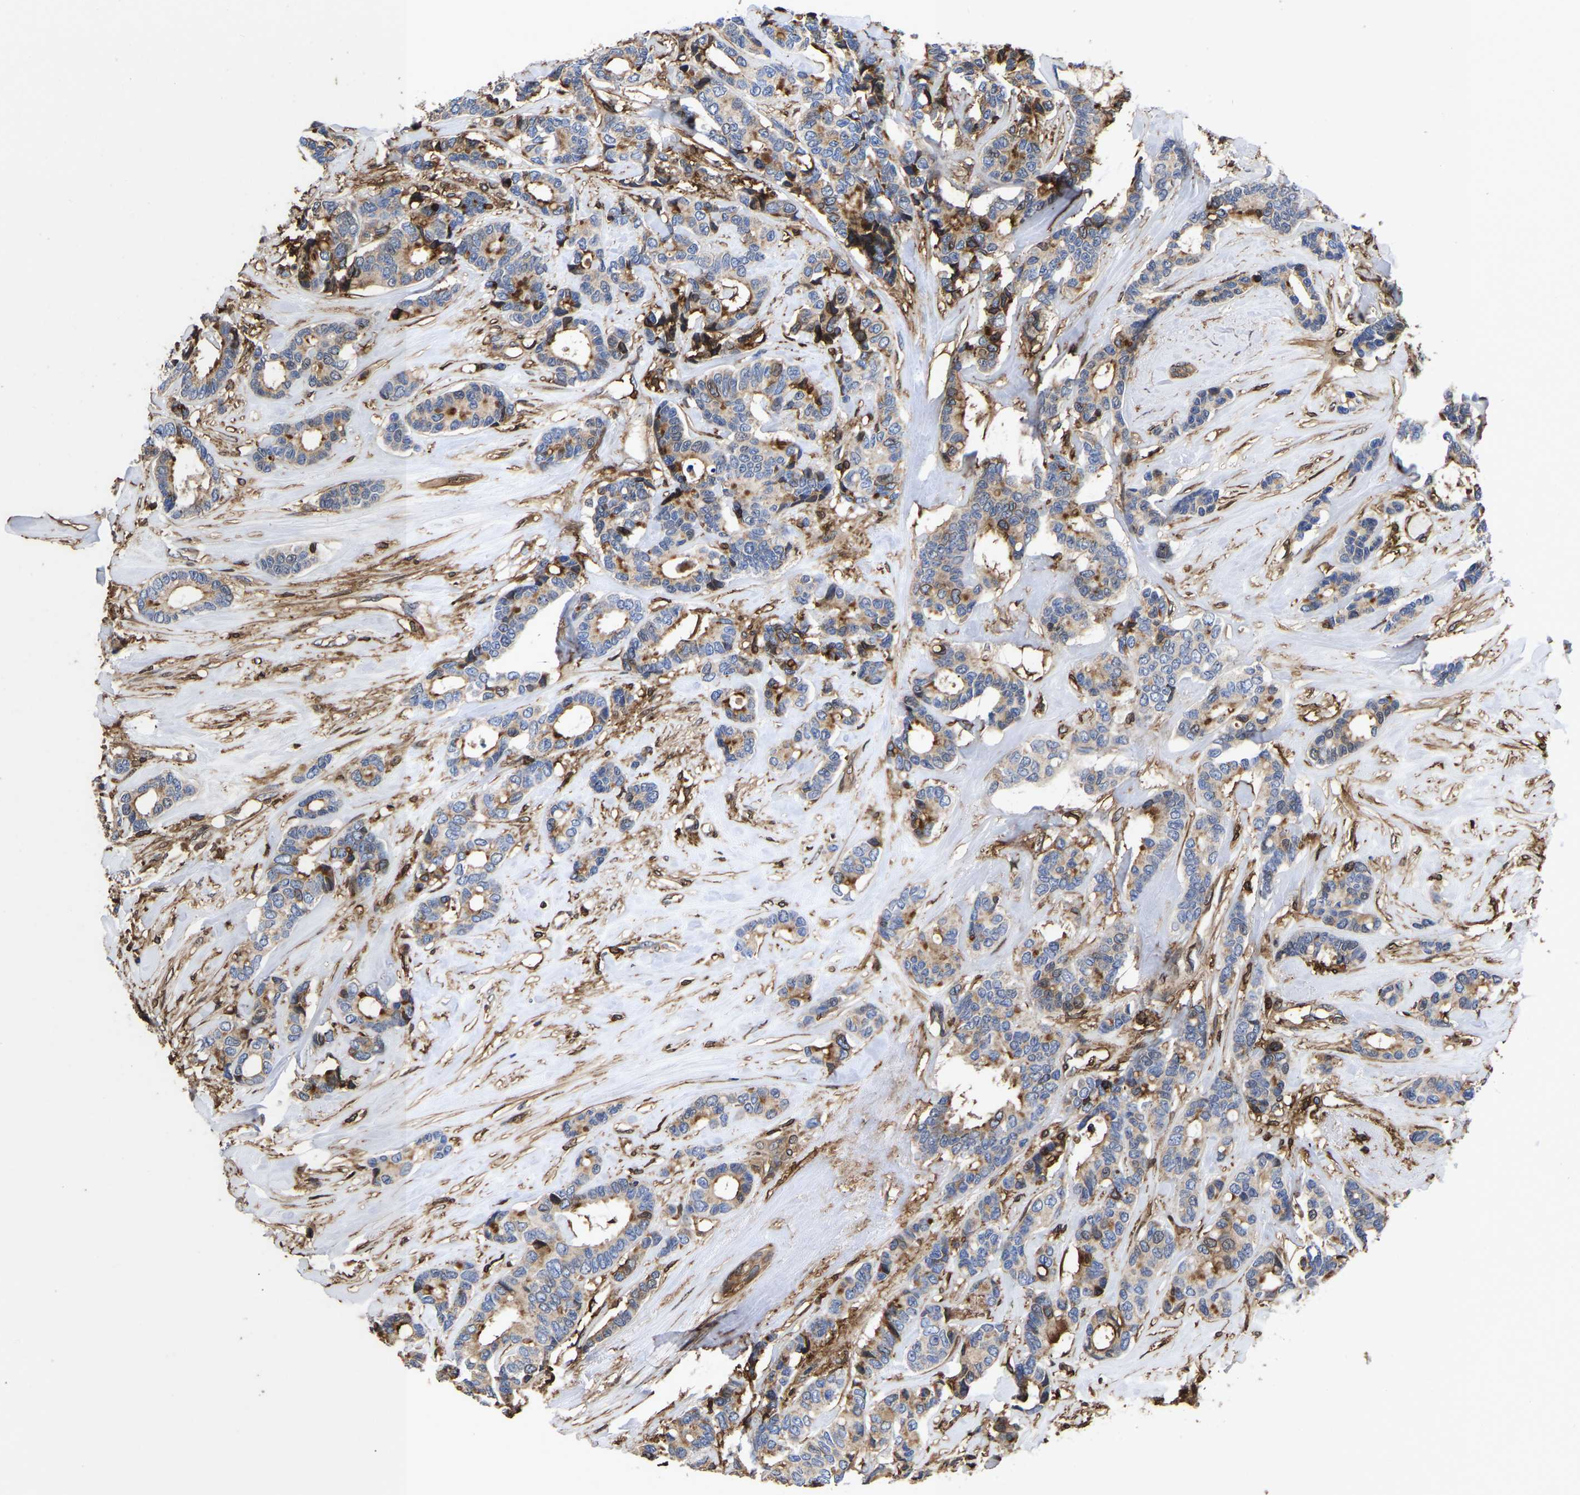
{"staining": {"intensity": "weak", "quantity": "25%-75%", "location": "cytoplasmic/membranous"}, "tissue": "breast cancer", "cell_type": "Tumor cells", "image_type": "cancer", "snomed": [{"axis": "morphology", "description": "Duct carcinoma"}, {"axis": "topography", "description": "Breast"}], "caption": "Immunohistochemical staining of breast cancer (infiltrating ductal carcinoma) exhibits low levels of weak cytoplasmic/membranous protein positivity in about 25%-75% of tumor cells.", "gene": "LIF", "patient": {"sex": "female", "age": 87}}